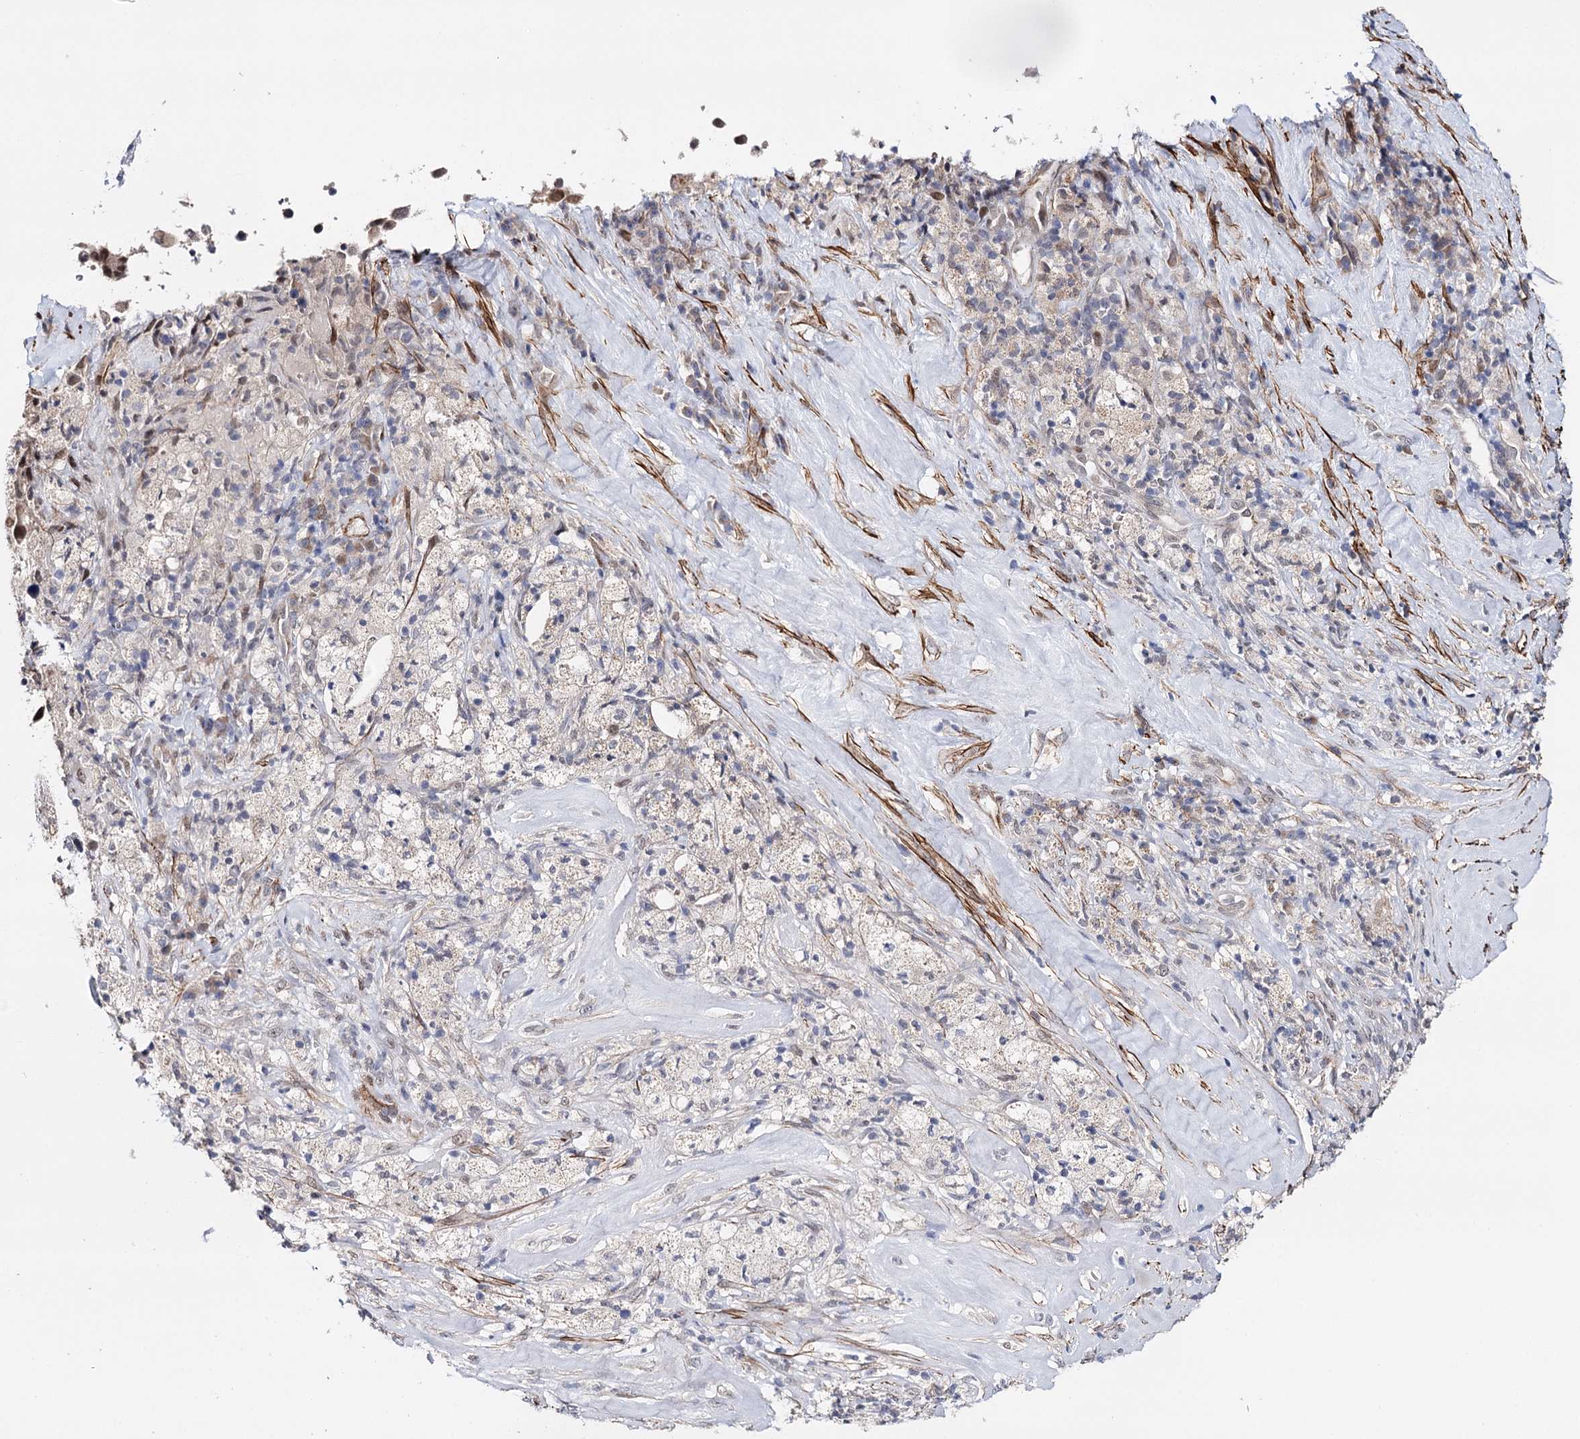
{"staining": {"intensity": "moderate", "quantity": "<25%", "location": "nuclear"}, "tissue": "melanoma", "cell_type": "Tumor cells", "image_type": "cancer", "snomed": [{"axis": "morphology", "description": "Malignant melanoma, Metastatic site"}, {"axis": "topography", "description": "Lymph node"}], "caption": "A brown stain shows moderate nuclear positivity of a protein in human melanoma tumor cells. (IHC, brightfield microscopy, high magnification).", "gene": "CFAP46", "patient": {"sex": "male", "age": 62}}